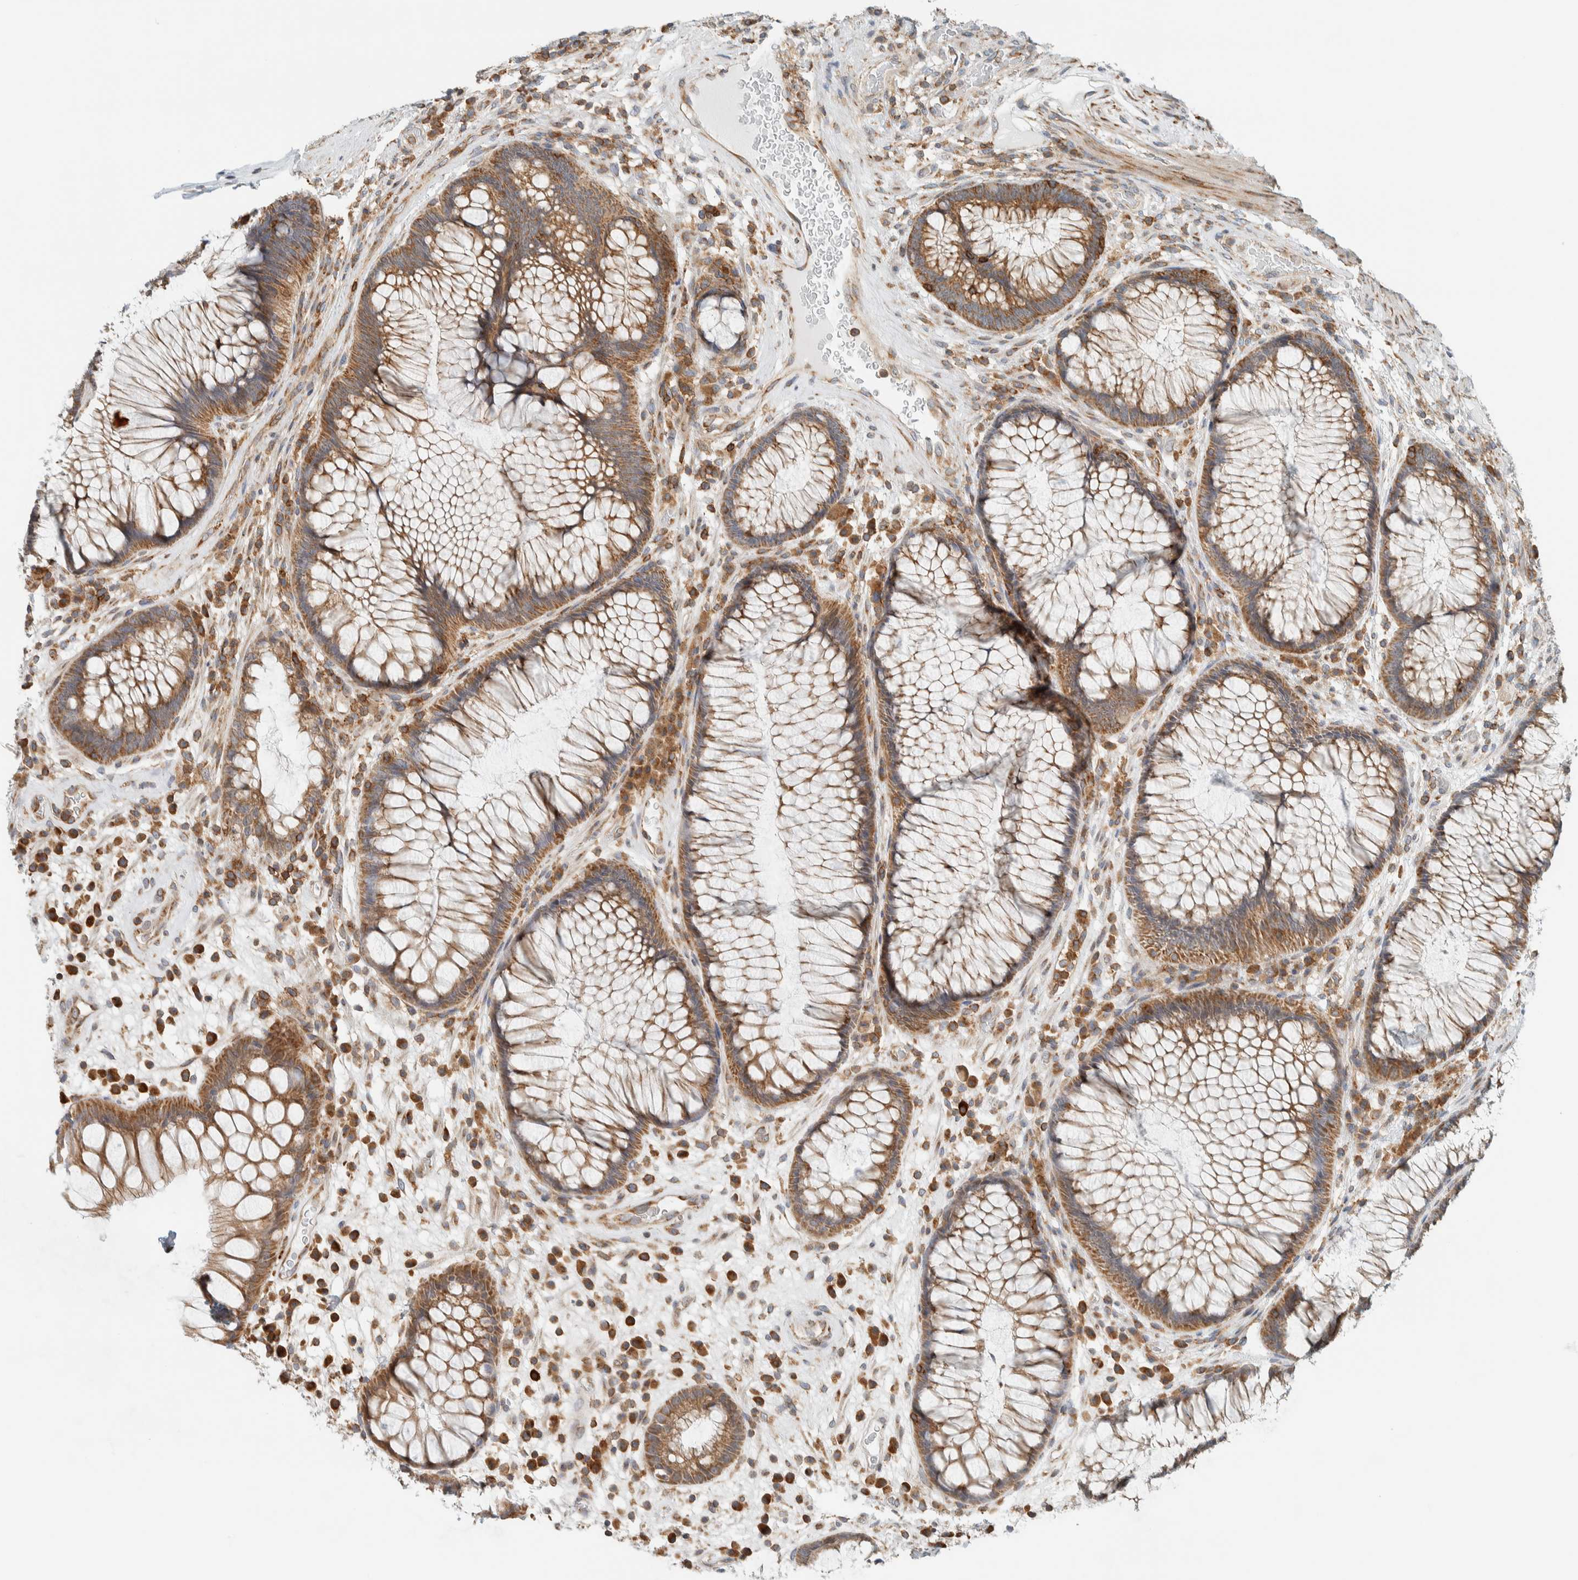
{"staining": {"intensity": "moderate", "quantity": "25%-75%", "location": "cytoplasmic/membranous"}, "tissue": "rectum", "cell_type": "Glandular cells", "image_type": "normal", "snomed": [{"axis": "morphology", "description": "Normal tissue, NOS"}, {"axis": "topography", "description": "Rectum"}], "caption": "The micrograph exhibits staining of unremarkable rectum, revealing moderate cytoplasmic/membranous protein expression (brown color) within glandular cells. (DAB = brown stain, brightfield microscopy at high magnification).", "gene": "CCDC57", "patient": {"sex": "male", "age": 51}}